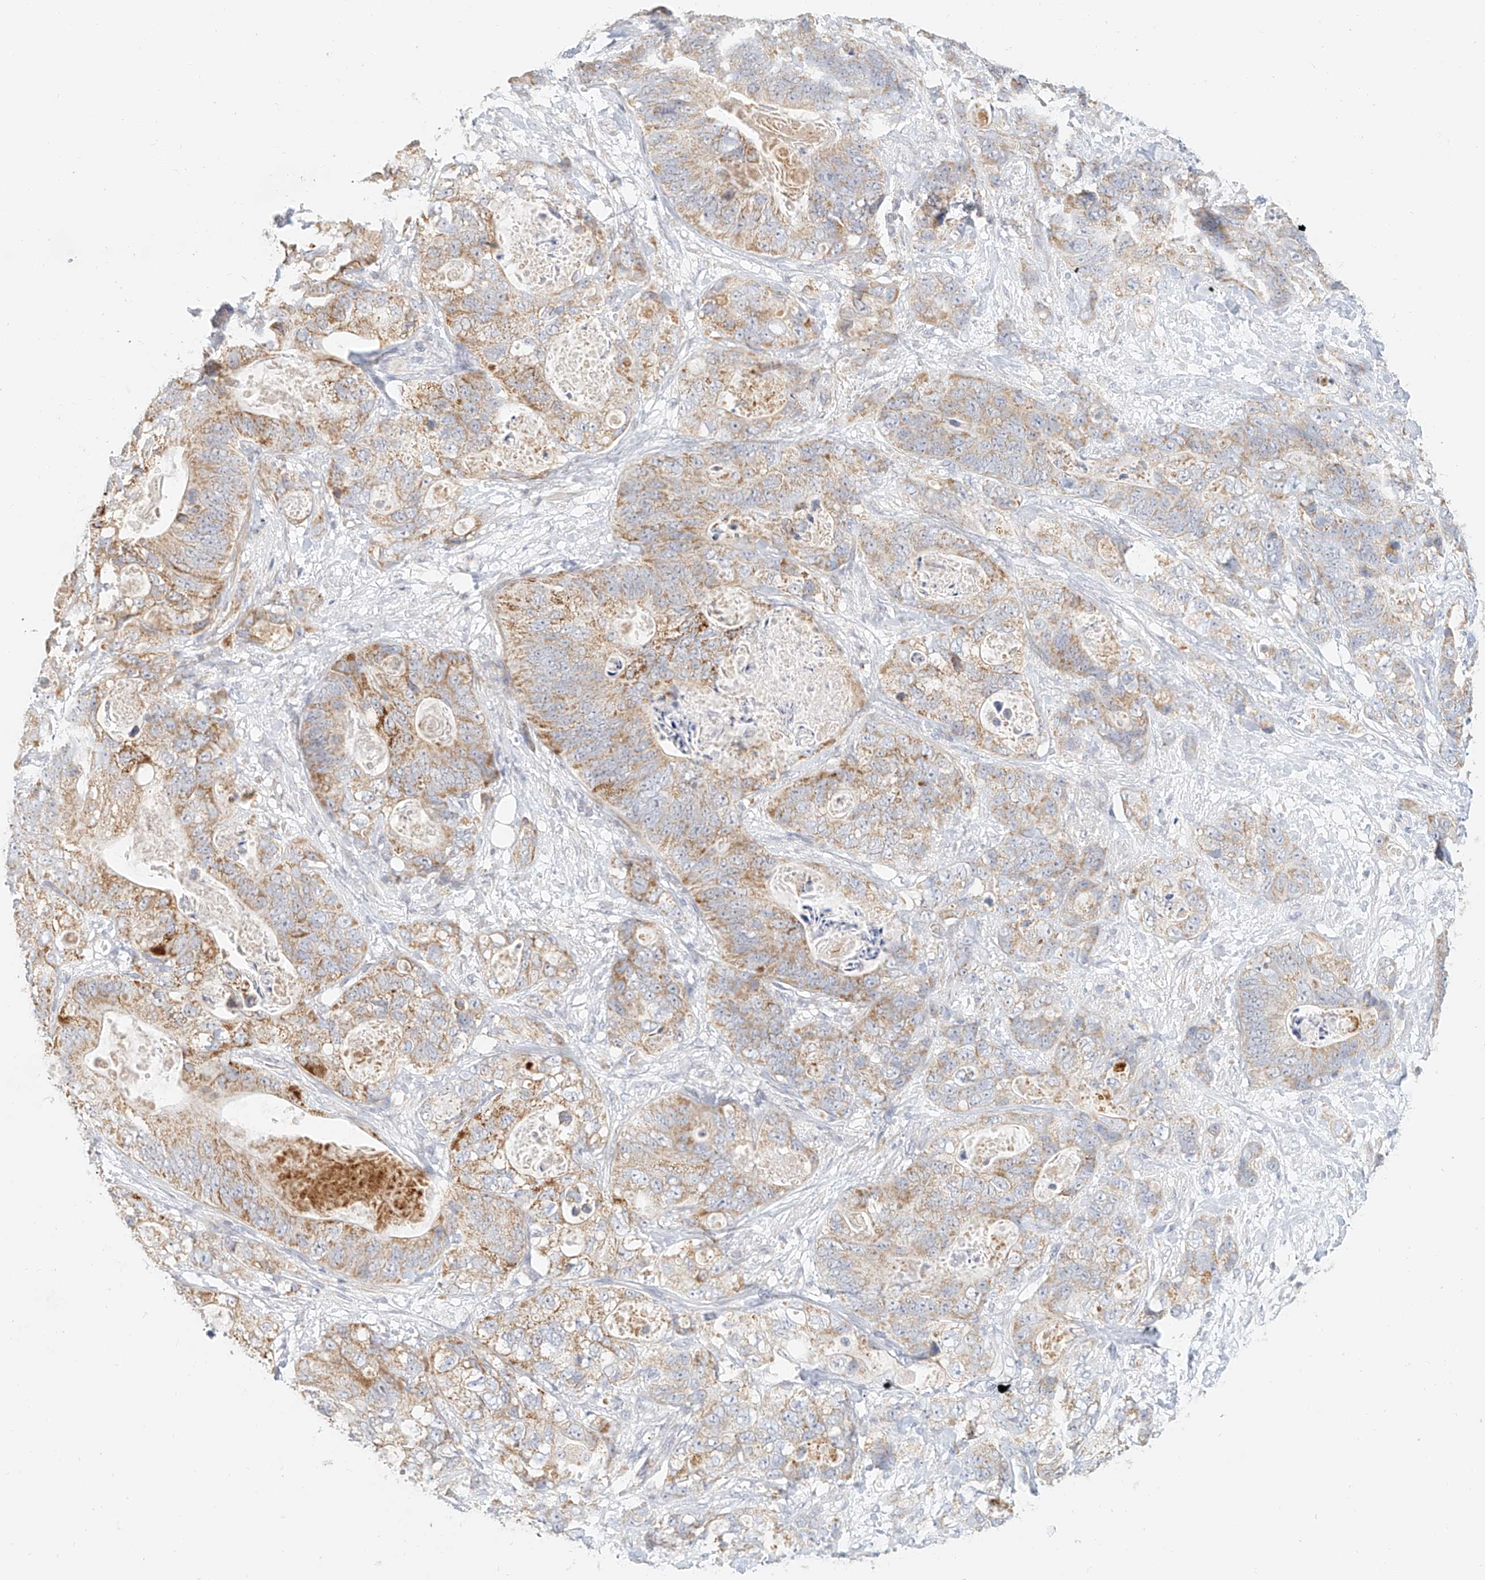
{"staining": {"intensity": "moderate", "quantity": ">75%", "location": "cytoplasmic/membranous"}, "tissue": "stomach cancer", "cell_type": "Tumor cells", "image_type": "cancer", "snomed": [{"axis": "morphology", "description": "Normal tissue, NOS"}, {"axis": "morphology", "description": "Adenocarcinoma, NOS"}, {"axis": "topography", "description": "Stomach"}], "caption": "Adenocarcinoma (stomach) tissue exhibits moderate cytoplasmic/membranous positivity in about >75% of tumor cells, visualized by immunohistochemistry. (IHC, brightfield microscopy, high magnification).", "gene": "CXorf58", "patient": {"sex": "female", "age": 89}}